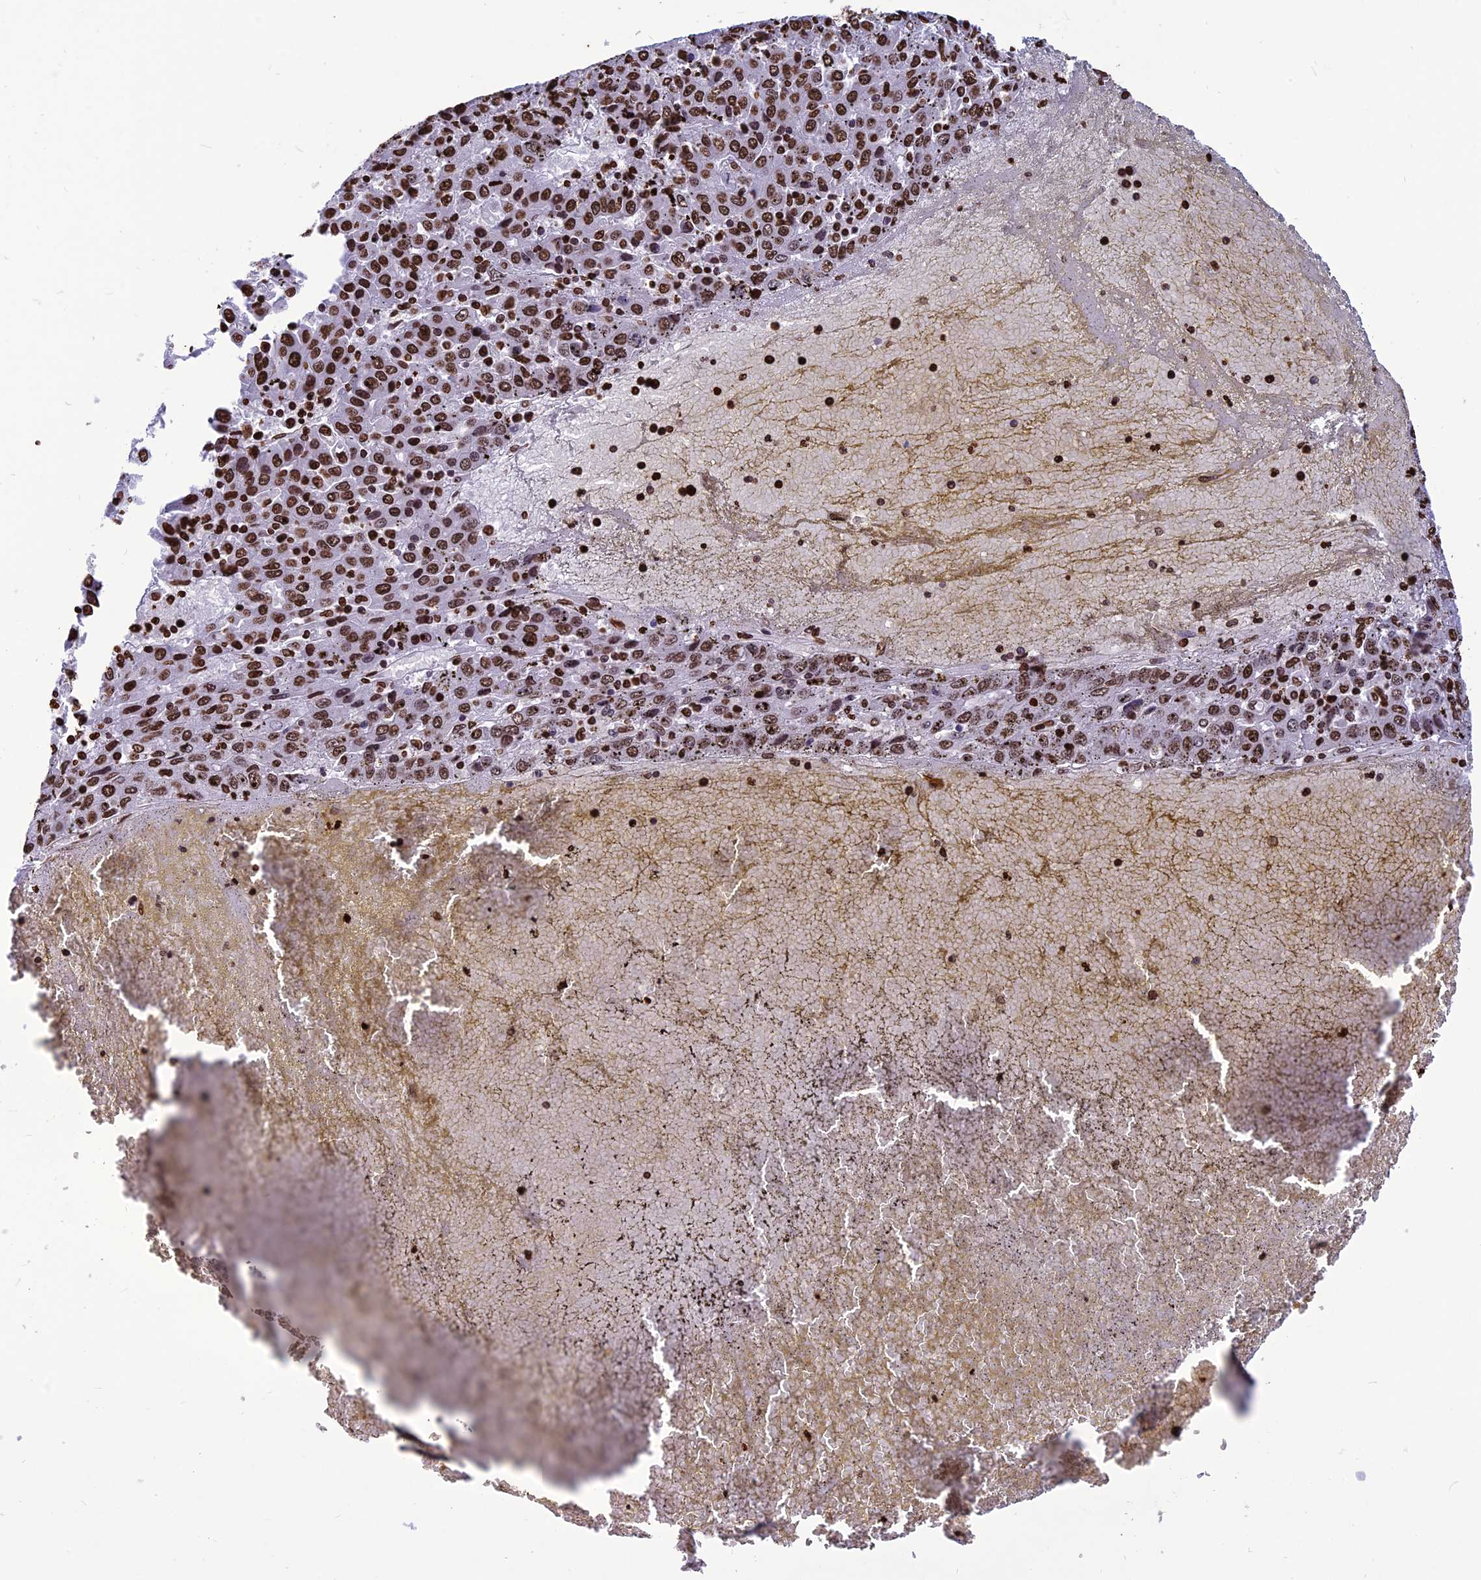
{"staining": {"intensity": "strong", "quantity": ">75%", "location": "nuclear"}, "tissue": "liver cancer", "cell_type": "Tumor cells", "image_type": "cancer", "snomed": [{"axis": "morphology", "description": "Carcinoma, Hepatocellular, NOS"}, {"axis": "topography", "description": "Liver"}], "caption": "The image shows staining of liver cancer (hepatocellular carcinoma), revealing strong nuclear protein staining (brown color) within tumor cells. The protein of interest is shown in brown color, while the nuclei are stained blue.", "gene": "AKAP17A", "patient": {"sex": "female", "age": 53}}